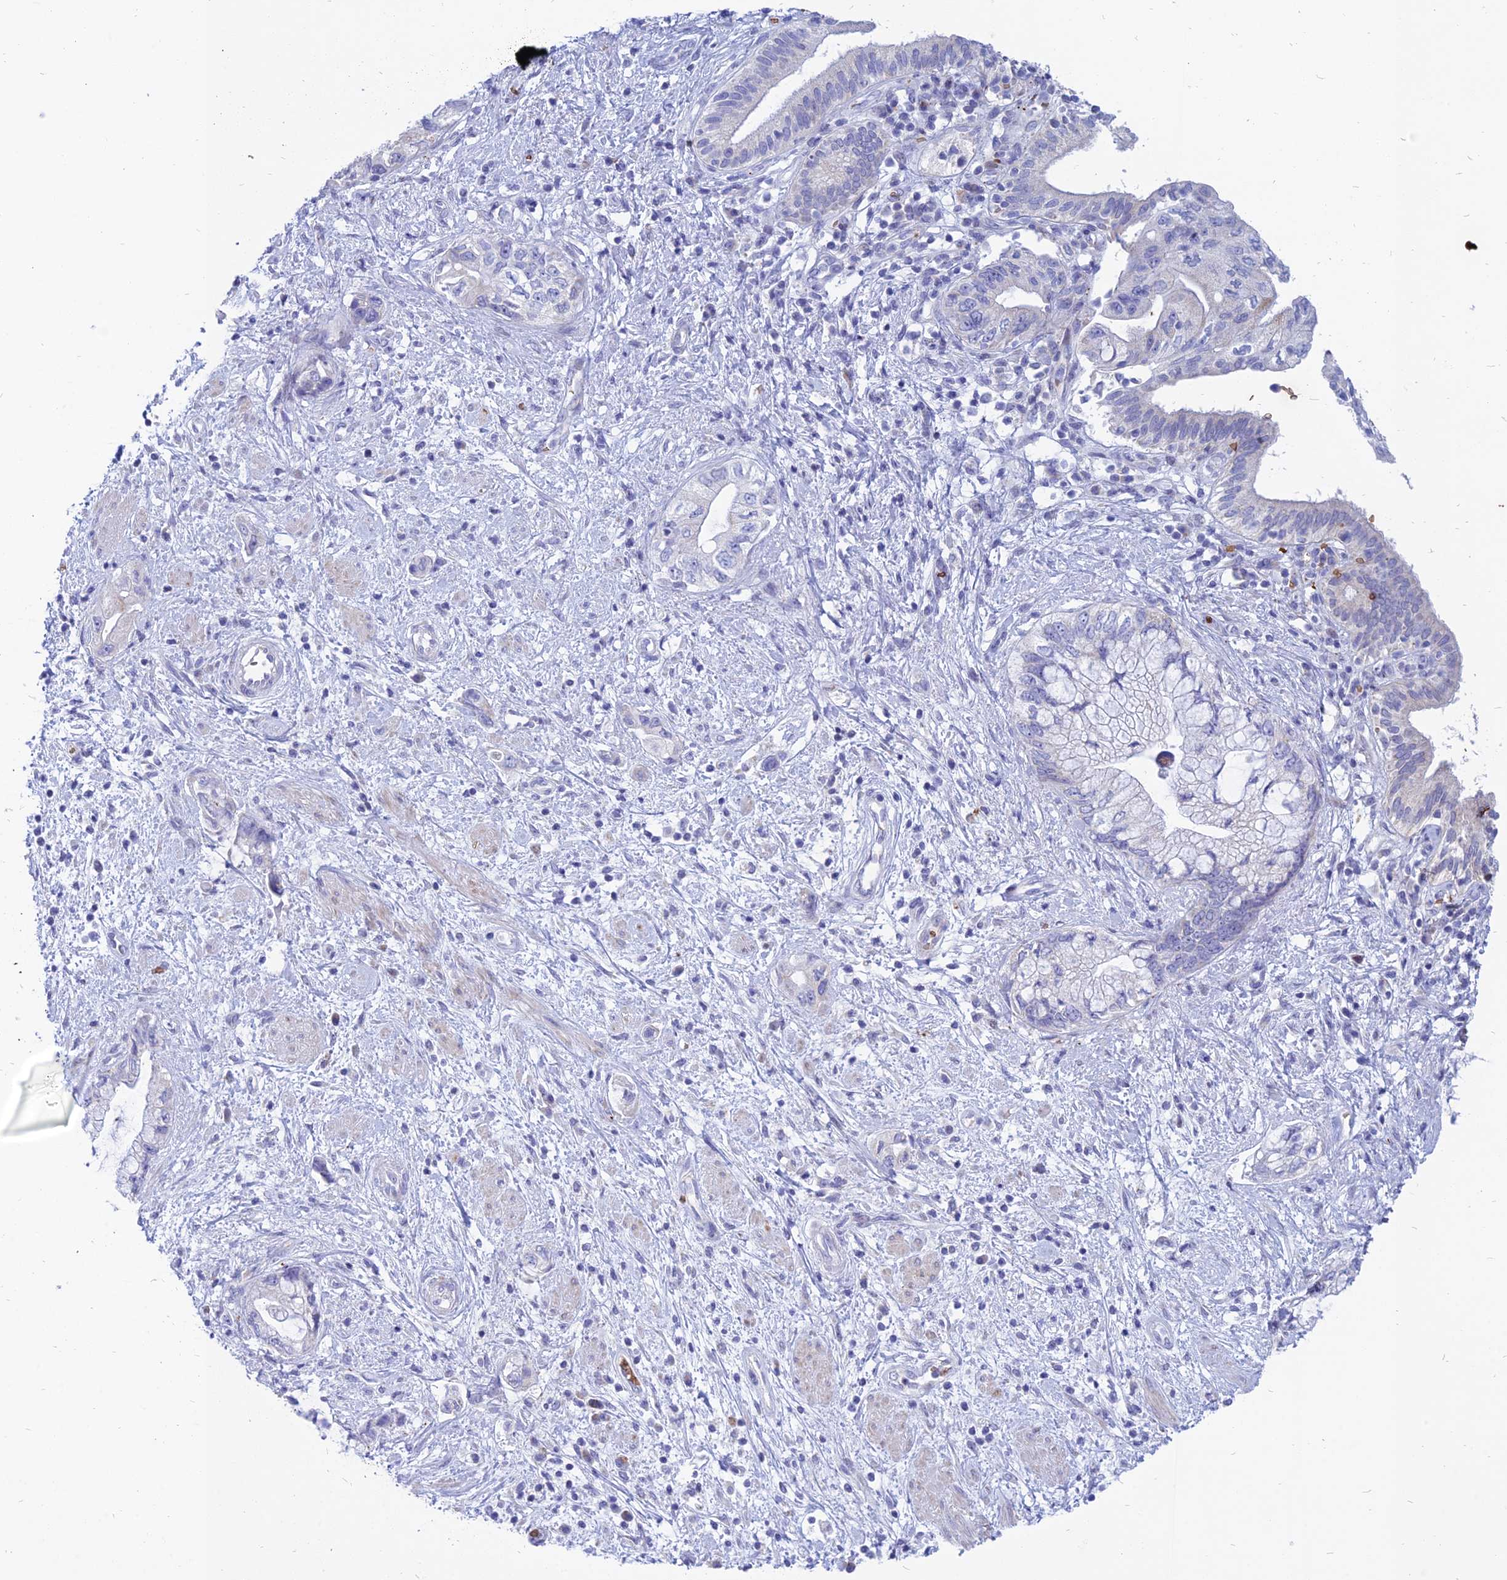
{"staining": {"intensity": "negative", "quantity": "none", "location": "none"}, "tissue": "pancreatic cancer", "cell_type": "Tumor cells", "image_type": "cancer", "snomed": [{"axis": "morphology", "description": "Adenocarcinoma, NOS"}, {"axis": "topography", "description": "Pancreas"}], "caption": "Protein analysis of pancreatic cancer reveals no significant positivity in tumor cells. (DAB immunohistochemistry with hematoxylin counter stain).", "gene": "HHAT", "patient": {"sex": "female", "age": 73}}